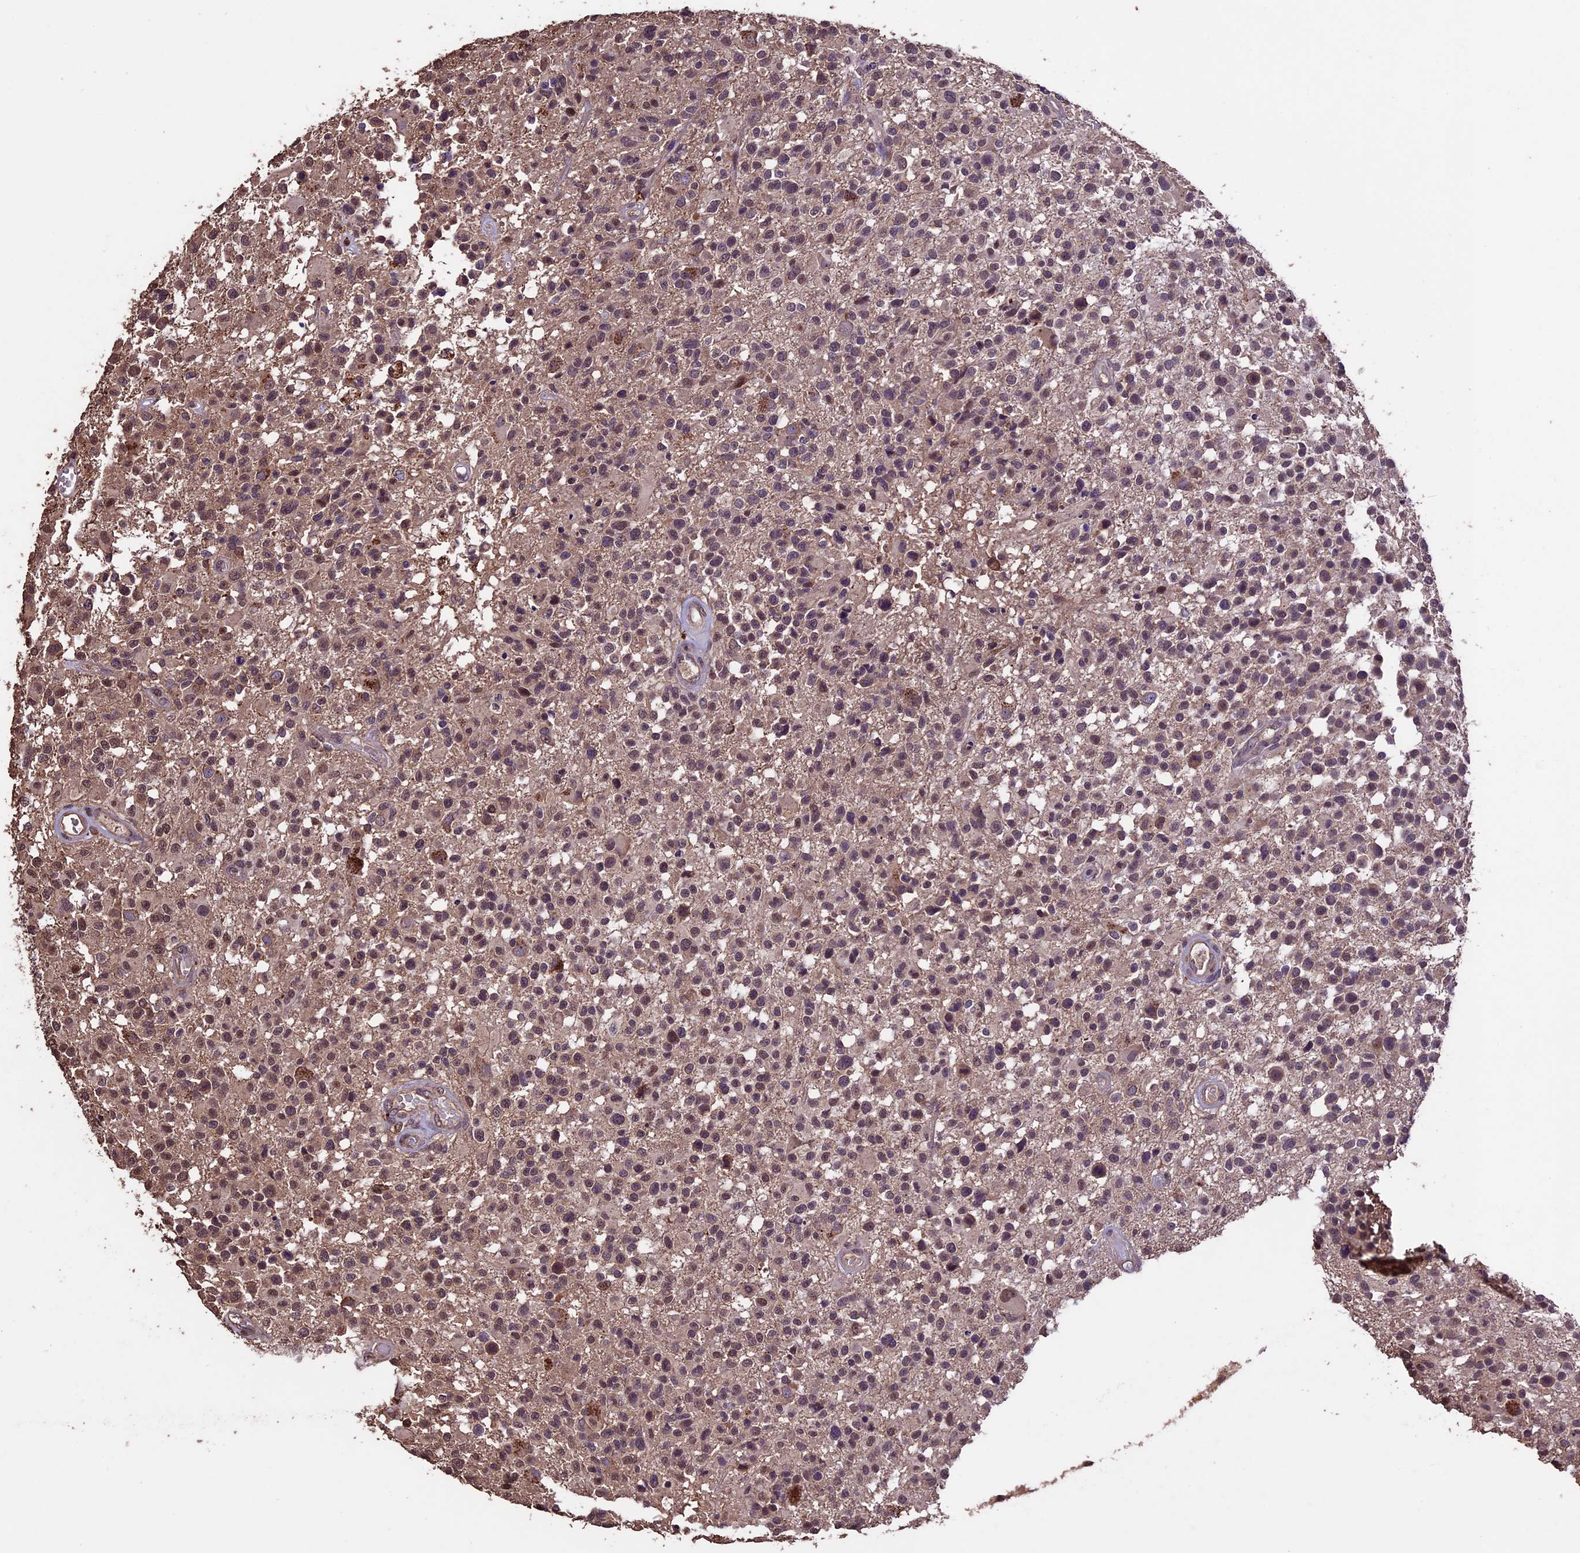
{"staining": {"intensity": "moderate", "quantity": "<25%", "location": "nuclear"}, "tissue": "glioma", "cell_type": "Tumor cells", "image_type": "cancer", "snomed": [{"axis": "morphology", "description": "Glioma, malignant, High grade"}, {"axis": "morphology", "description": "Glioblastoma, NOS"}, {"axis": "topography", "description": "Brain"}], "caption": "Approximately <25% of tumor cells in human glioma reveal moderate nuclear protein positivity as visualized by brown immunohistochemical staining.", "gene": "DIS3L", "patient": {"sex": "male", "age": 60}}